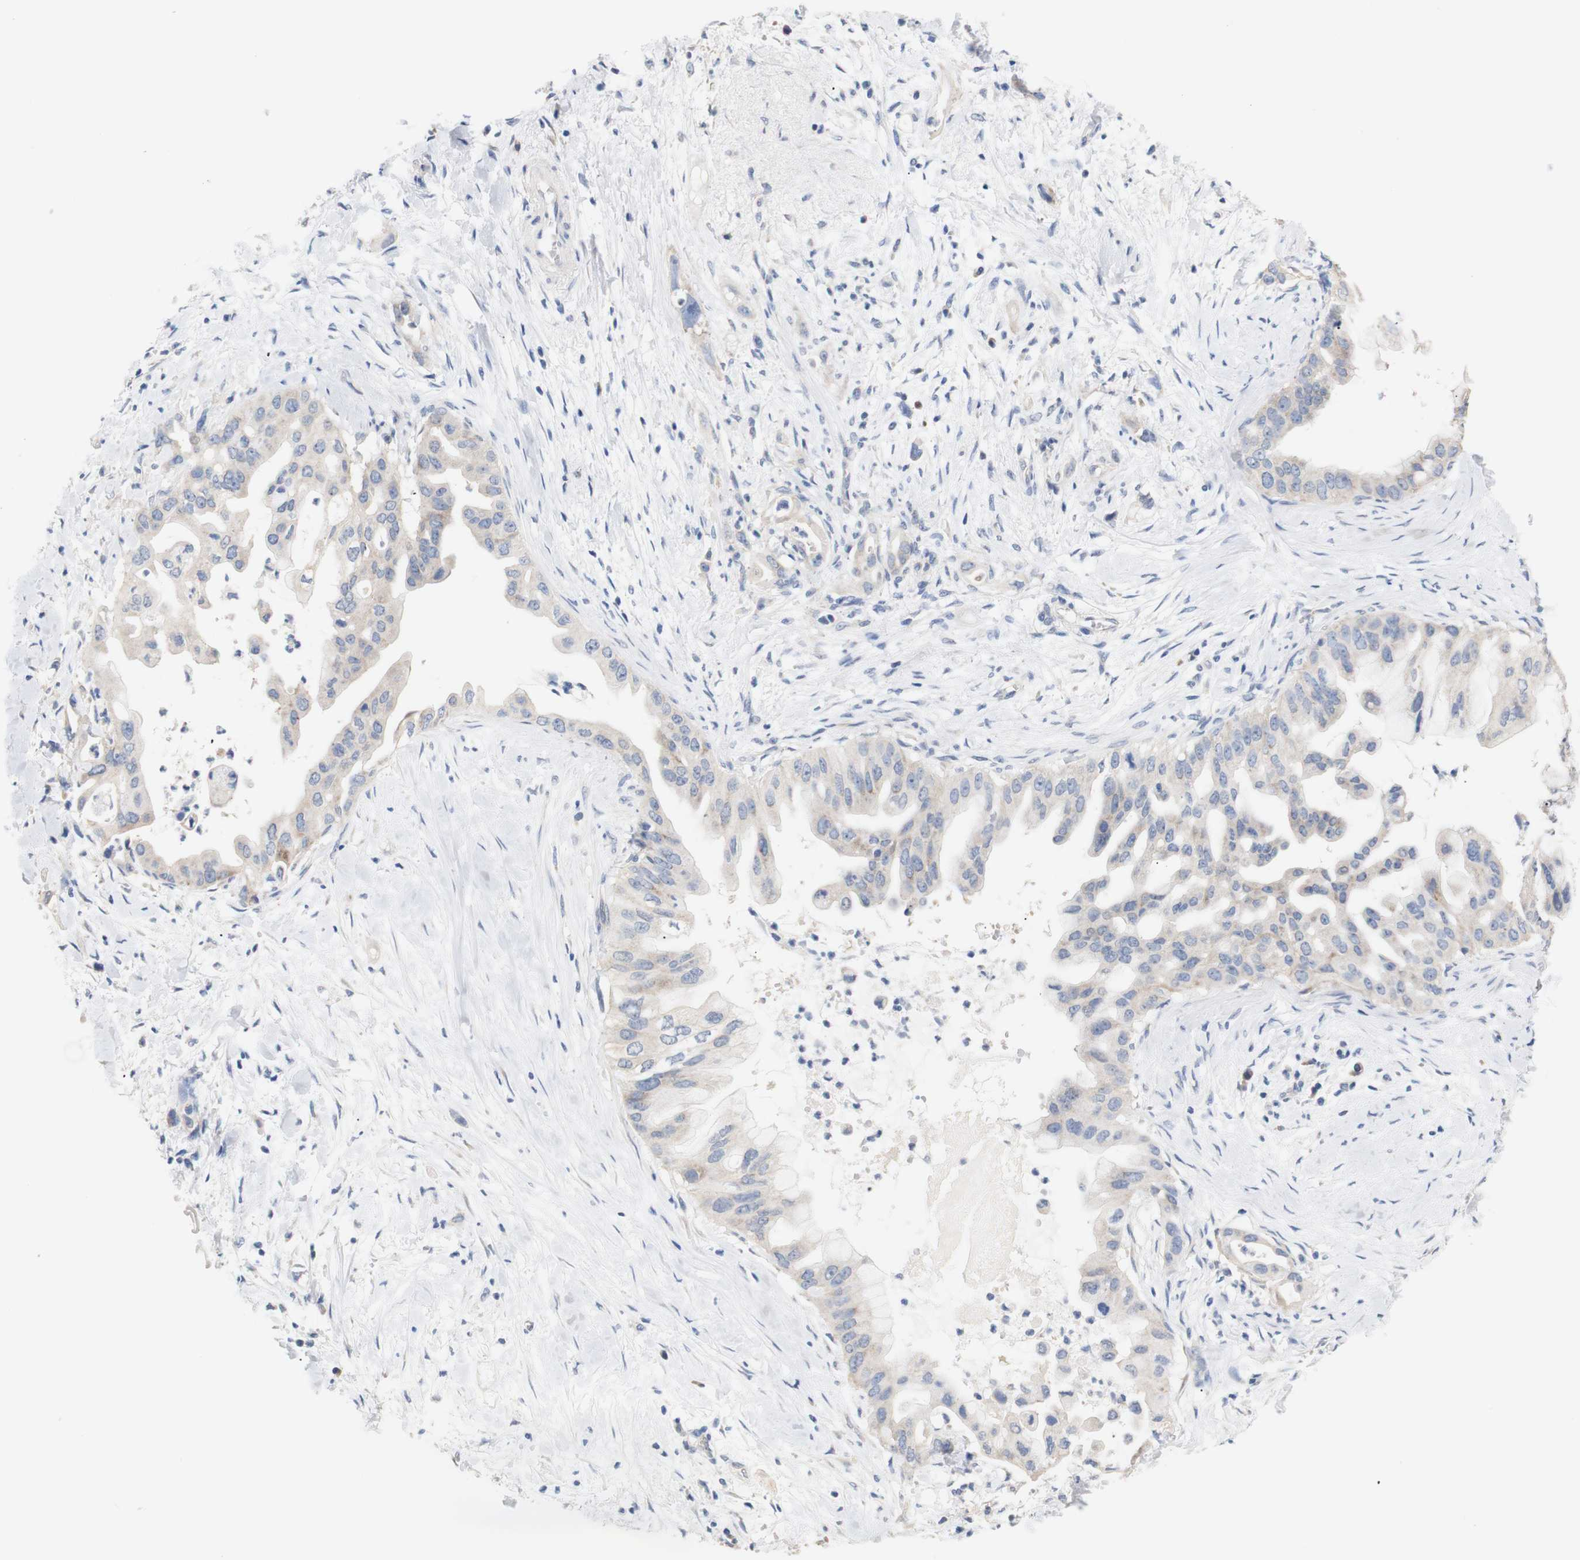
{"staining": {"intensity": "weak", "quantity": ">75%", "location": "cytoplasmic/membranous"}, "tissue": "pancreatic cancer", "cell_type": "Tumor cells", "image_type": "cancer", "snomed": [{"axis": "morphology", "description": "Adenocarcinoma, NOS"}, {"axis": "topography", "description": "Pancreas"}], "caption": "Protein positivity by immunohistochemistry (IHC) shows weak cytoplasmic/membranous staining in approximately >75% of tumor cells in adenocarcinoma (pancreatic). (DAB = brown stain, brightfield microscopy at high magnification).", "gene": "TRIM5", "patient": {"sex": "male", "age": 55}}